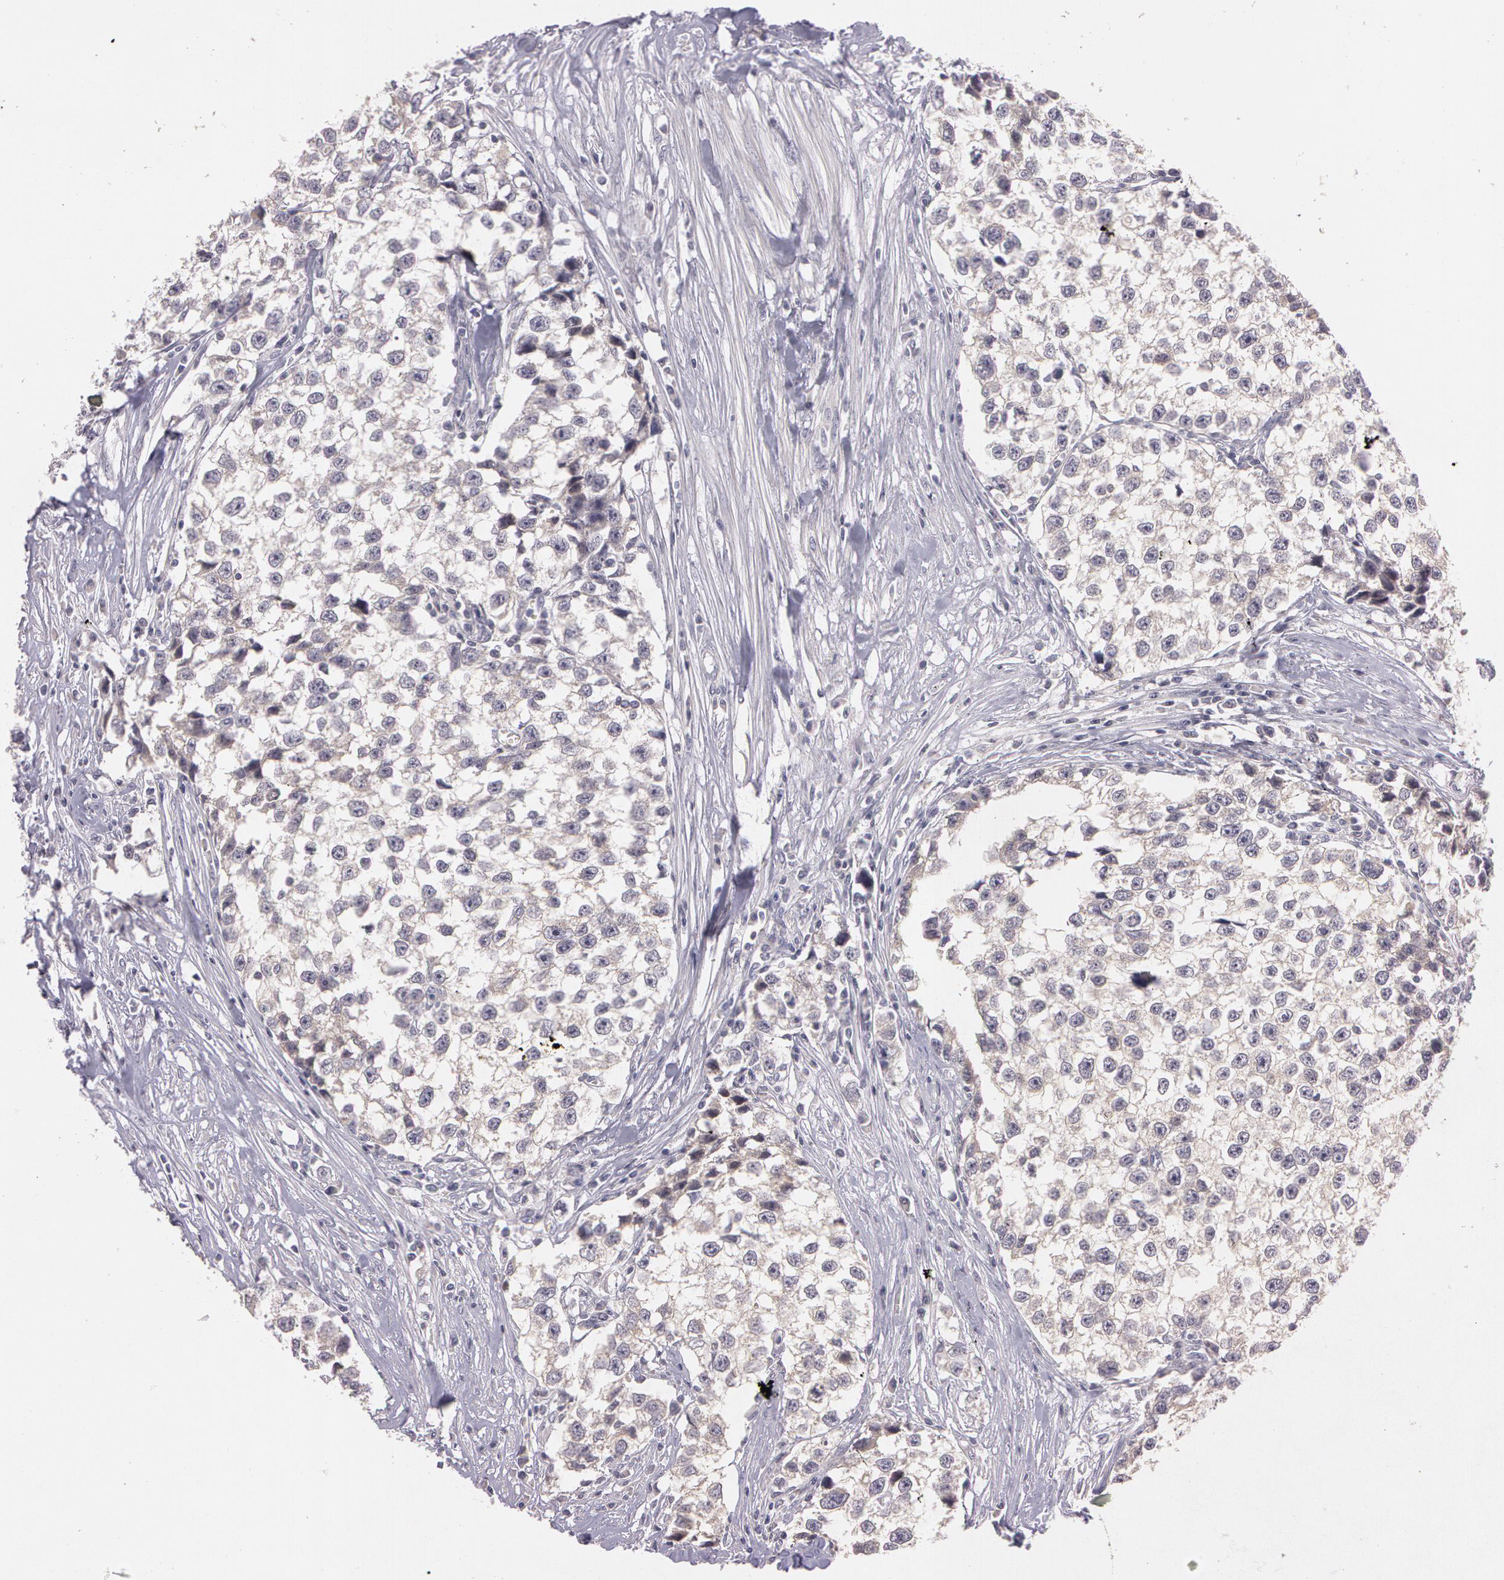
{"staining": {"intensity": "weak", "quantity": ">75%", "location": "cytoplasmic/membranous"}, "tissue": "testis cancer", "cell_type": "Tumor cells", "image_type": "cancer", "snomed": [{"axis": "morphology", "description": "Seminoma, NOS"}, {"axis": "morphology", "description": "Carcinoma, Embryonal, NOS"}, {"axis": "topography", "description": "Testis"}], "caption": "IHC (DAB (3,3'-diaminobenzidine)) staining of human embryonal carcinoma (testis) reveals weak cytoplasmic/membranous protein positivity in about >75% of tumor cells. The protein is stained brown, and the nuclei are stained in blue (DAB IHC with brightfield microscopy, high magnification).", "gene": "MXRA5", "patient": {"sex": "male", "age": 30}}